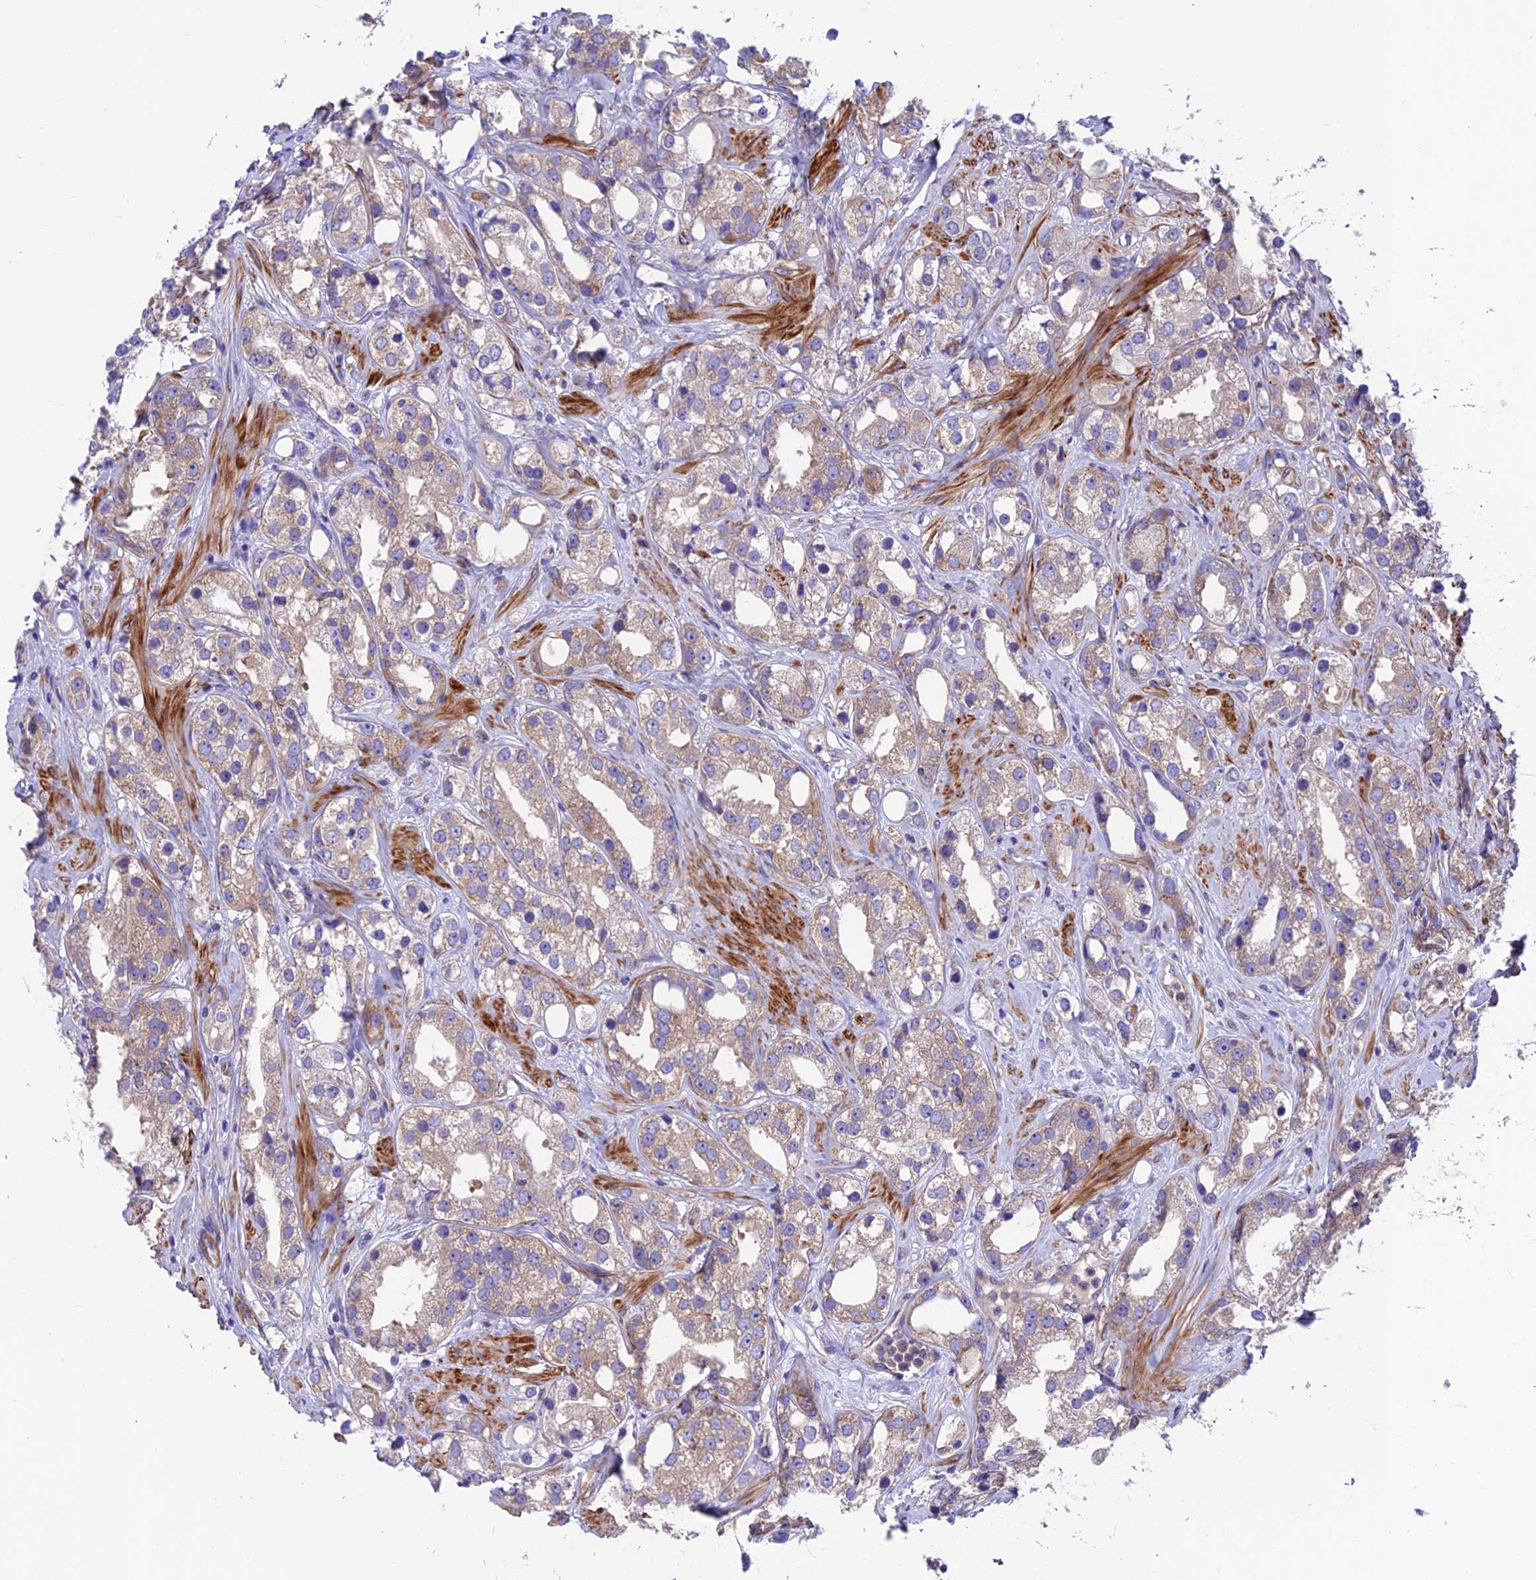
{"staining": {"intensity": "weak", "quantity": ">75%", "location": "cytoplasmic/membranous"}, "tissue": "prostate cancer", "cell_type": "Tumor cells", "image_type": "cancer", "snomed": [{"axis": "morphology", "description": "Adenocarcinoma, NOS"}, {"axis": "topography", "description": "Prostate"}], "caption": "Adenocarcinoma (prostate) stained for a protein displays weak cytoplasmic/membranous positivity in tumor cells. The staining was performed using DAB to visualize the protein expression in brown, while the nuclei were stained in blue with hematoxylin (Magnification: 20x).", "gene": "VPS16", "patient": {"sex": "male", "age": 79}}